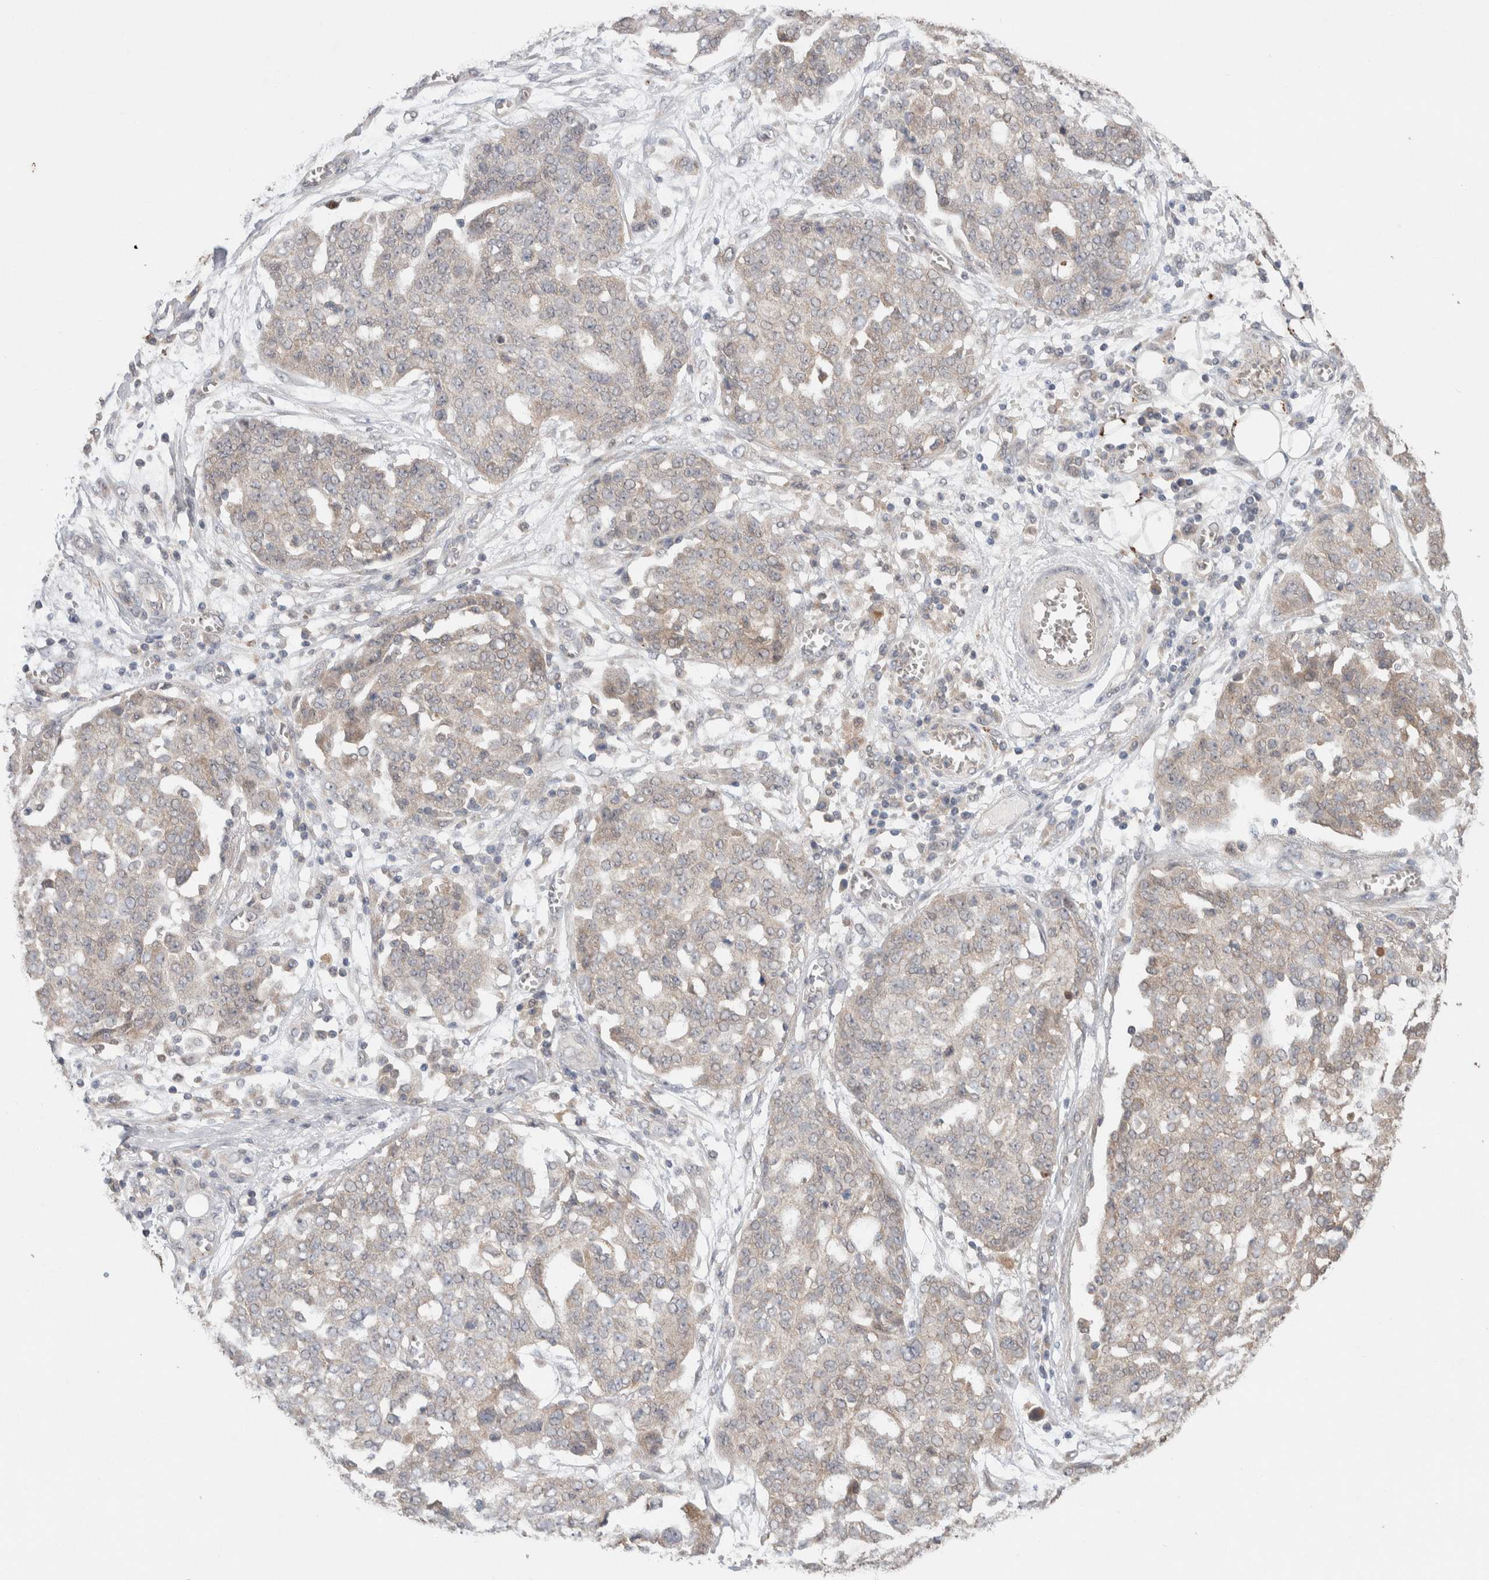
{"staining": {"intensity": "weak", "quantity": "<25%", "location": "cytoplasmic/membranous"}, "tissue": "ovarian cancer", "cell_type": "Tumor cells", "image_type": "cancer", "snomed": [{"axis": "morphology", "description": "Cystadenocarcinoma, serous, NOS"}, {"axis": "topography", "description": "Soft tissue"}, {"axis": "topography", "description": "Ovary"}], "caption": "This is an immunohistochemistry (IHC) micrograph of human serous cystadenocarcinoma (ovarian). There is no staining in tumor cells.", "gene": "KCNJ5", "patient": {"sex": "female", "age": 57}}